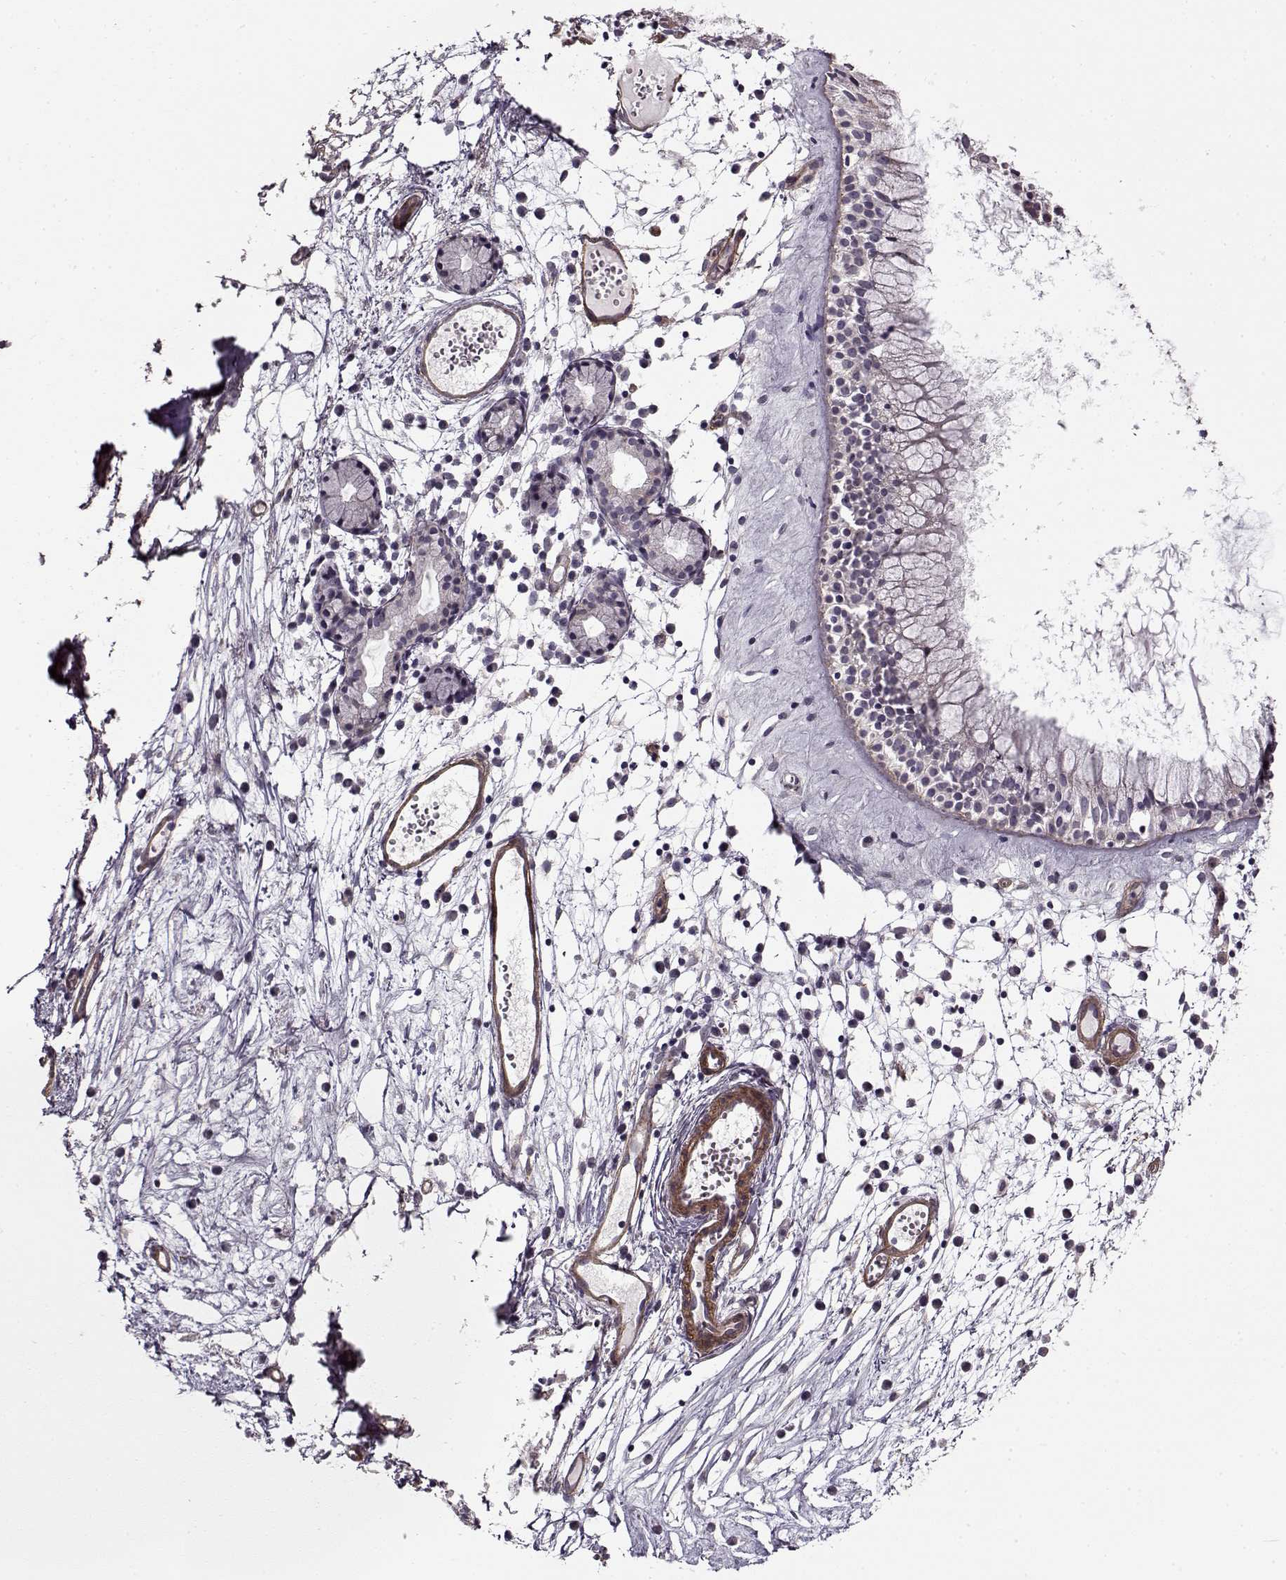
{"staining": {"intensity": "negative", "quantity": "none", "location": "none"}, "tissue": "nasopharynx", "cell_type": "Respiratory epithelial cells", "image_type": "normal", "snomed": [{"axis": "morphology", "description": "Normal tissue, NOS"}, {"axis": "topography", "description": "Nasopharynx"}], "caption": "This is an IHC histopathology image of unremarkable nasopharynx. There is no staining in respiratory epithelial cells.", "gene": "LAMB2", "patient": {"sex": "female", "age": 85}}